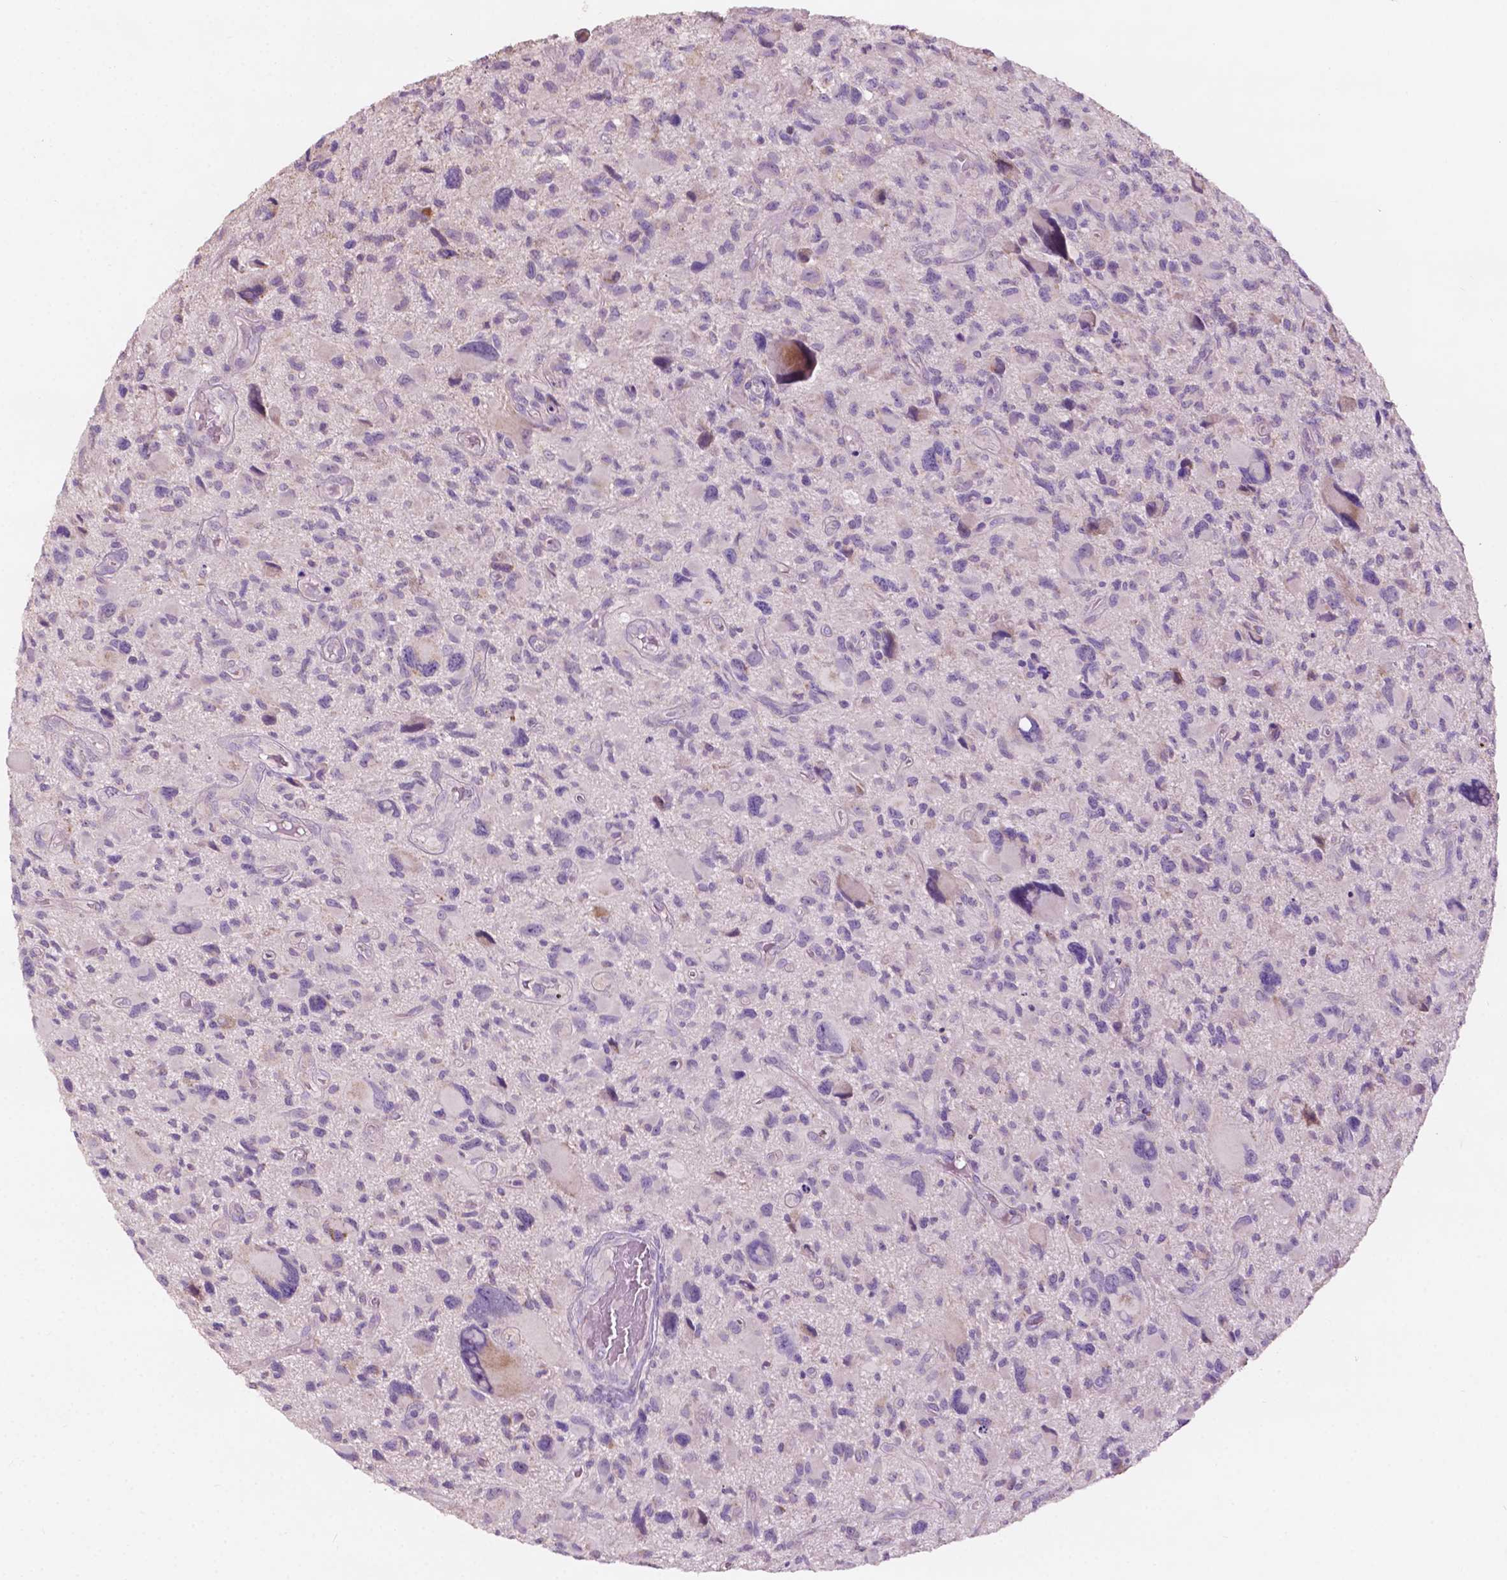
{"staining": {"intensity": "negative", "quantity": "none", "location": "none"}, "tissue": "glioma", "cell_type": "Tumor cells", "image_type": "cancer", "snomed": [{"axis": "morphology", "description": "Glioma, malignant, NOS"}, {"axis": "morphology", "description": "Glioma, malignant, High grade"}, {"axis": "topography", "description": "Brain"}], "caption": "Tumor cells are negative for protein expression in human glioma (malignant).", "gene": "NDUFS1", "patient": {"sex": "female", "age": 71}}